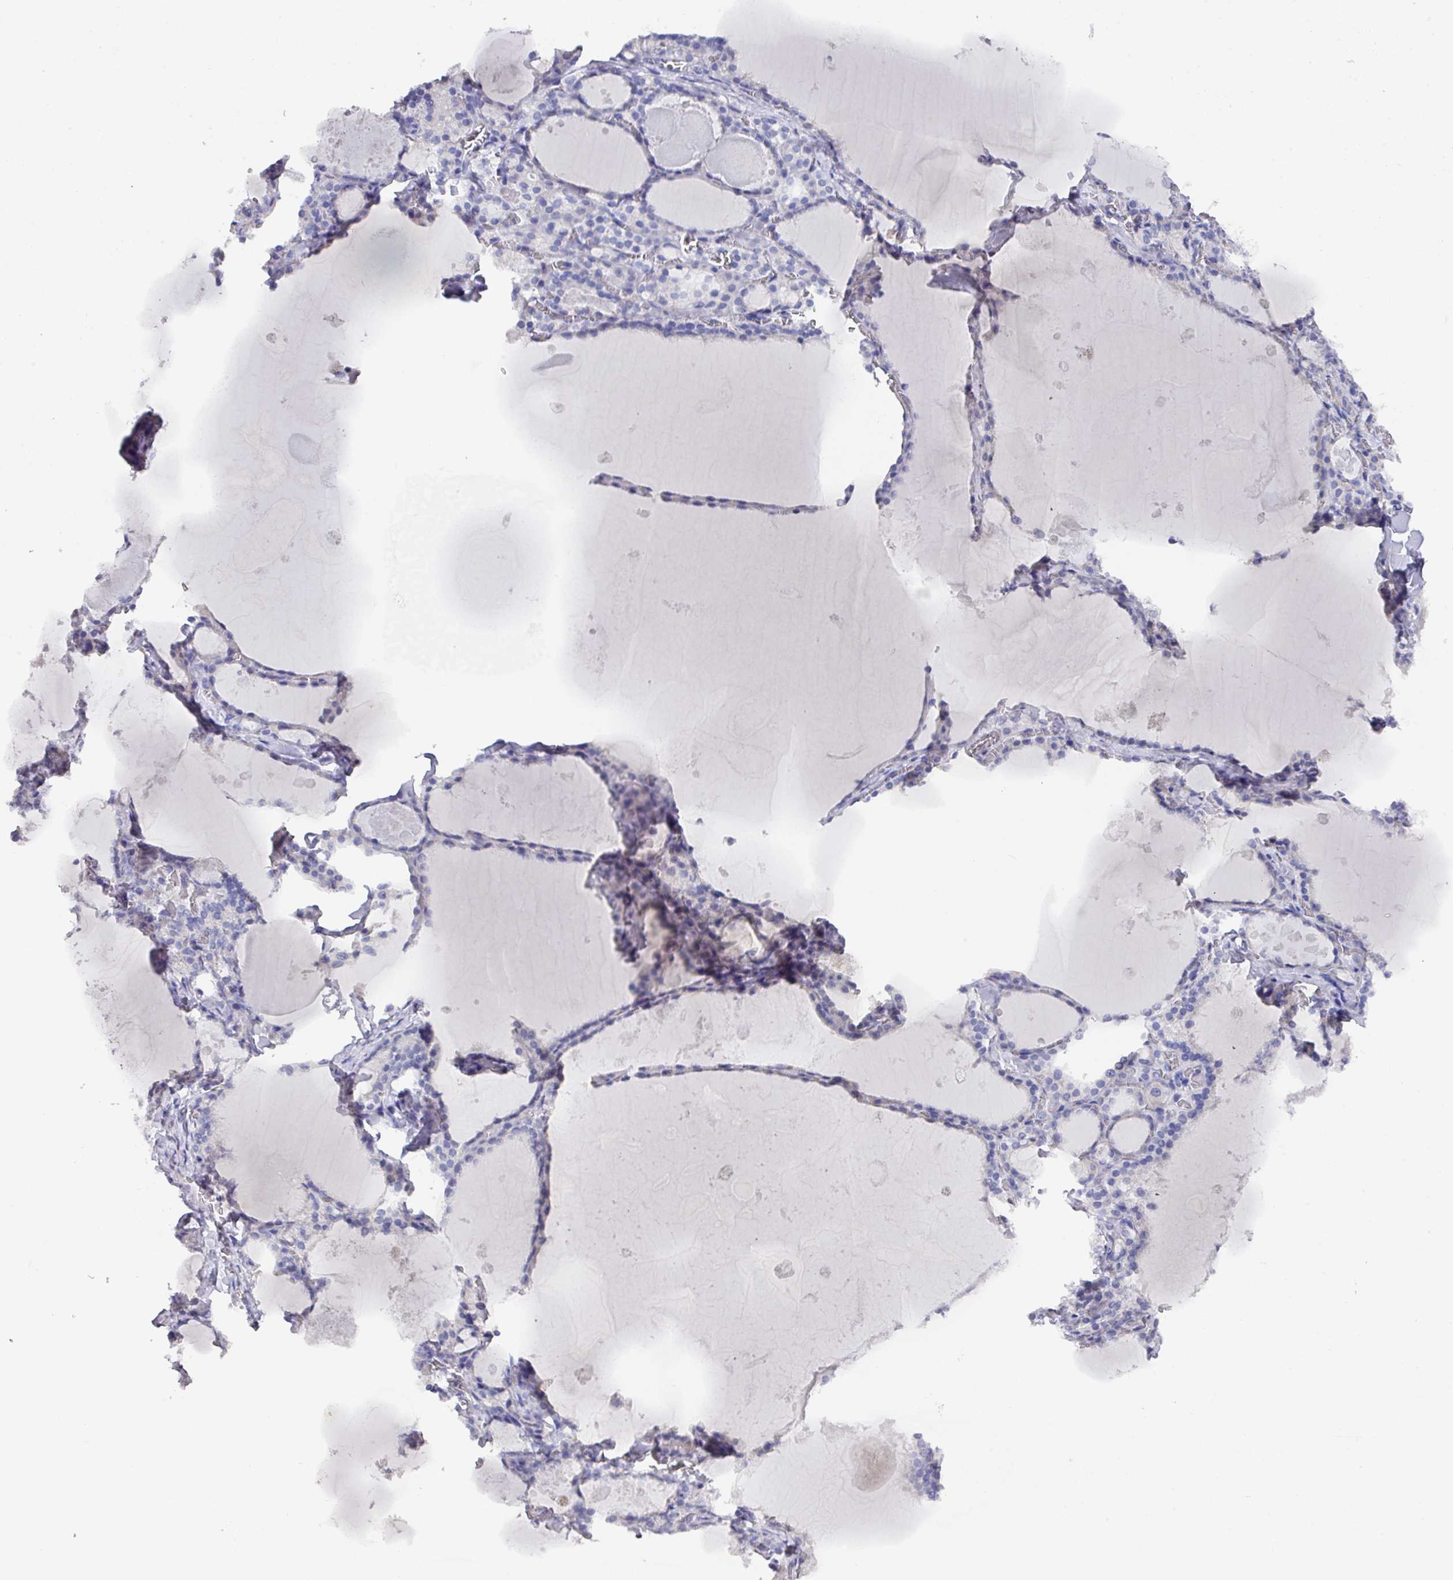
{"staining": {"intensity": "negative", "quantity": "none", "location": "none"}, "tissue": "thyroid gland", "cell_type": "Glandular cells", "image_type": "normal", "snomed": [{"axis": "morphology", "description": "Normal tissue, NOS"}, {"axis": "topography", "description": "Thyroid gland"}], "caption": "This histopathology image is of normal thyroid gland stained with IHC to label a protein in brown with the nuclei are counter-stained blue. There is no staining in glandular cells. (DAB immunohistochemistry with hematoxylin counter stain).", "gene": "DAZ1", "patient": {"sex": "male", "age": 56}}